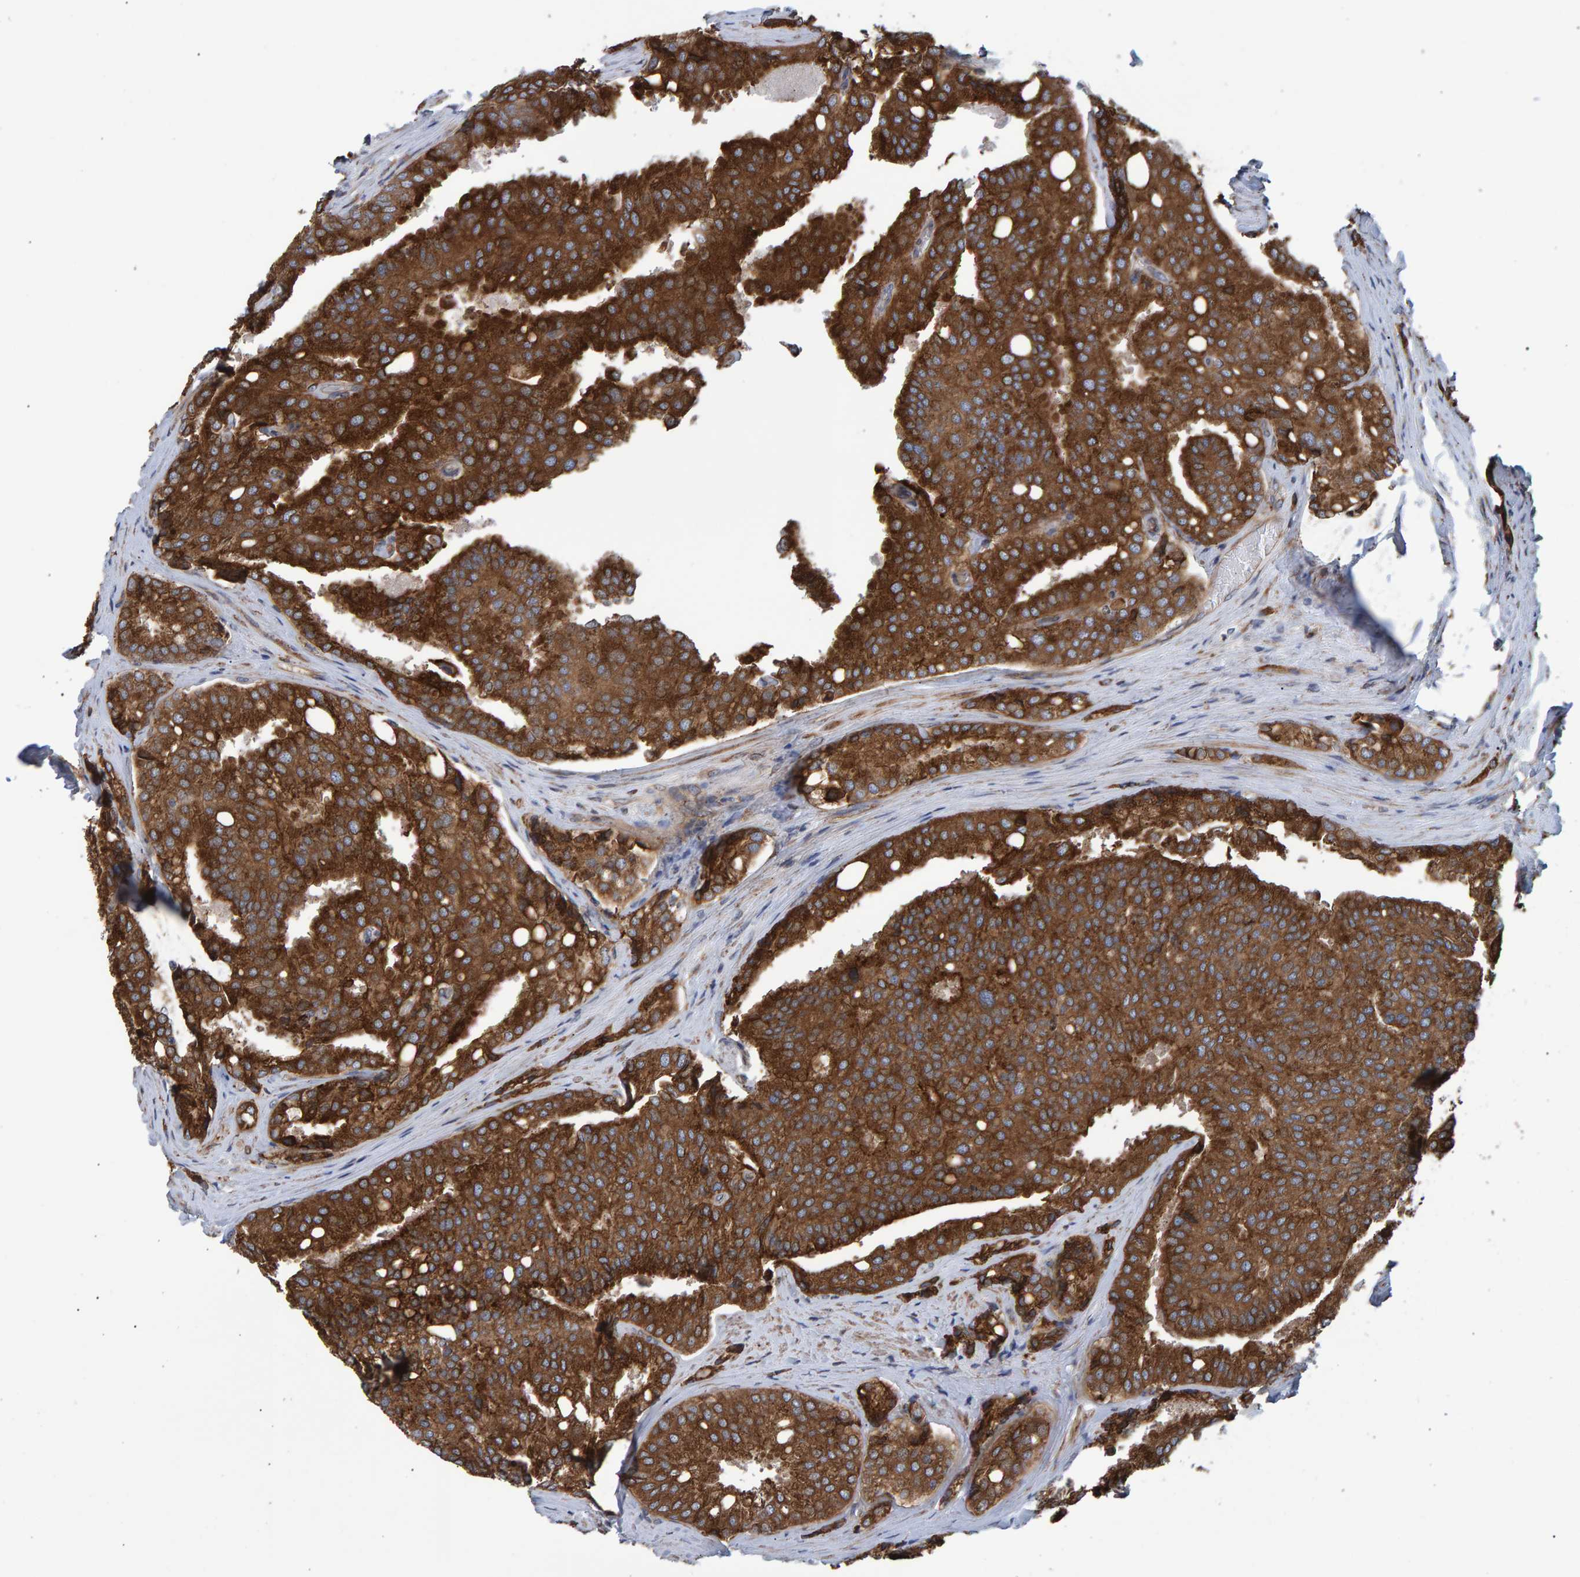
{"staining": {"intensity": "strong", "quantity": ">75%", "location": "cytoplasmic/membranous"}, "tissue": "prostate cancer", "cell_type": "Tumor cells", "image_type": "cancer", "snomed": [{"axis": "morphology", "description": "Adenocarcinoma, High grade"}, {"axis": "topography", "description": "Prostate"}], "caption": "Protein expression by immunohistochemistry reveals strong cytoplasmic/membranous positivity in about >75% of tumor cells in prostate high-grade adenocarcinoma. The staining was performed using DAB (3,3'-diaminobenzidine), with brown indicating positive protein expression. Nuclei are stained blue with hematoxylin.", "gene": "FAM117A", "patient": {"sex": "male", "age": 50}}